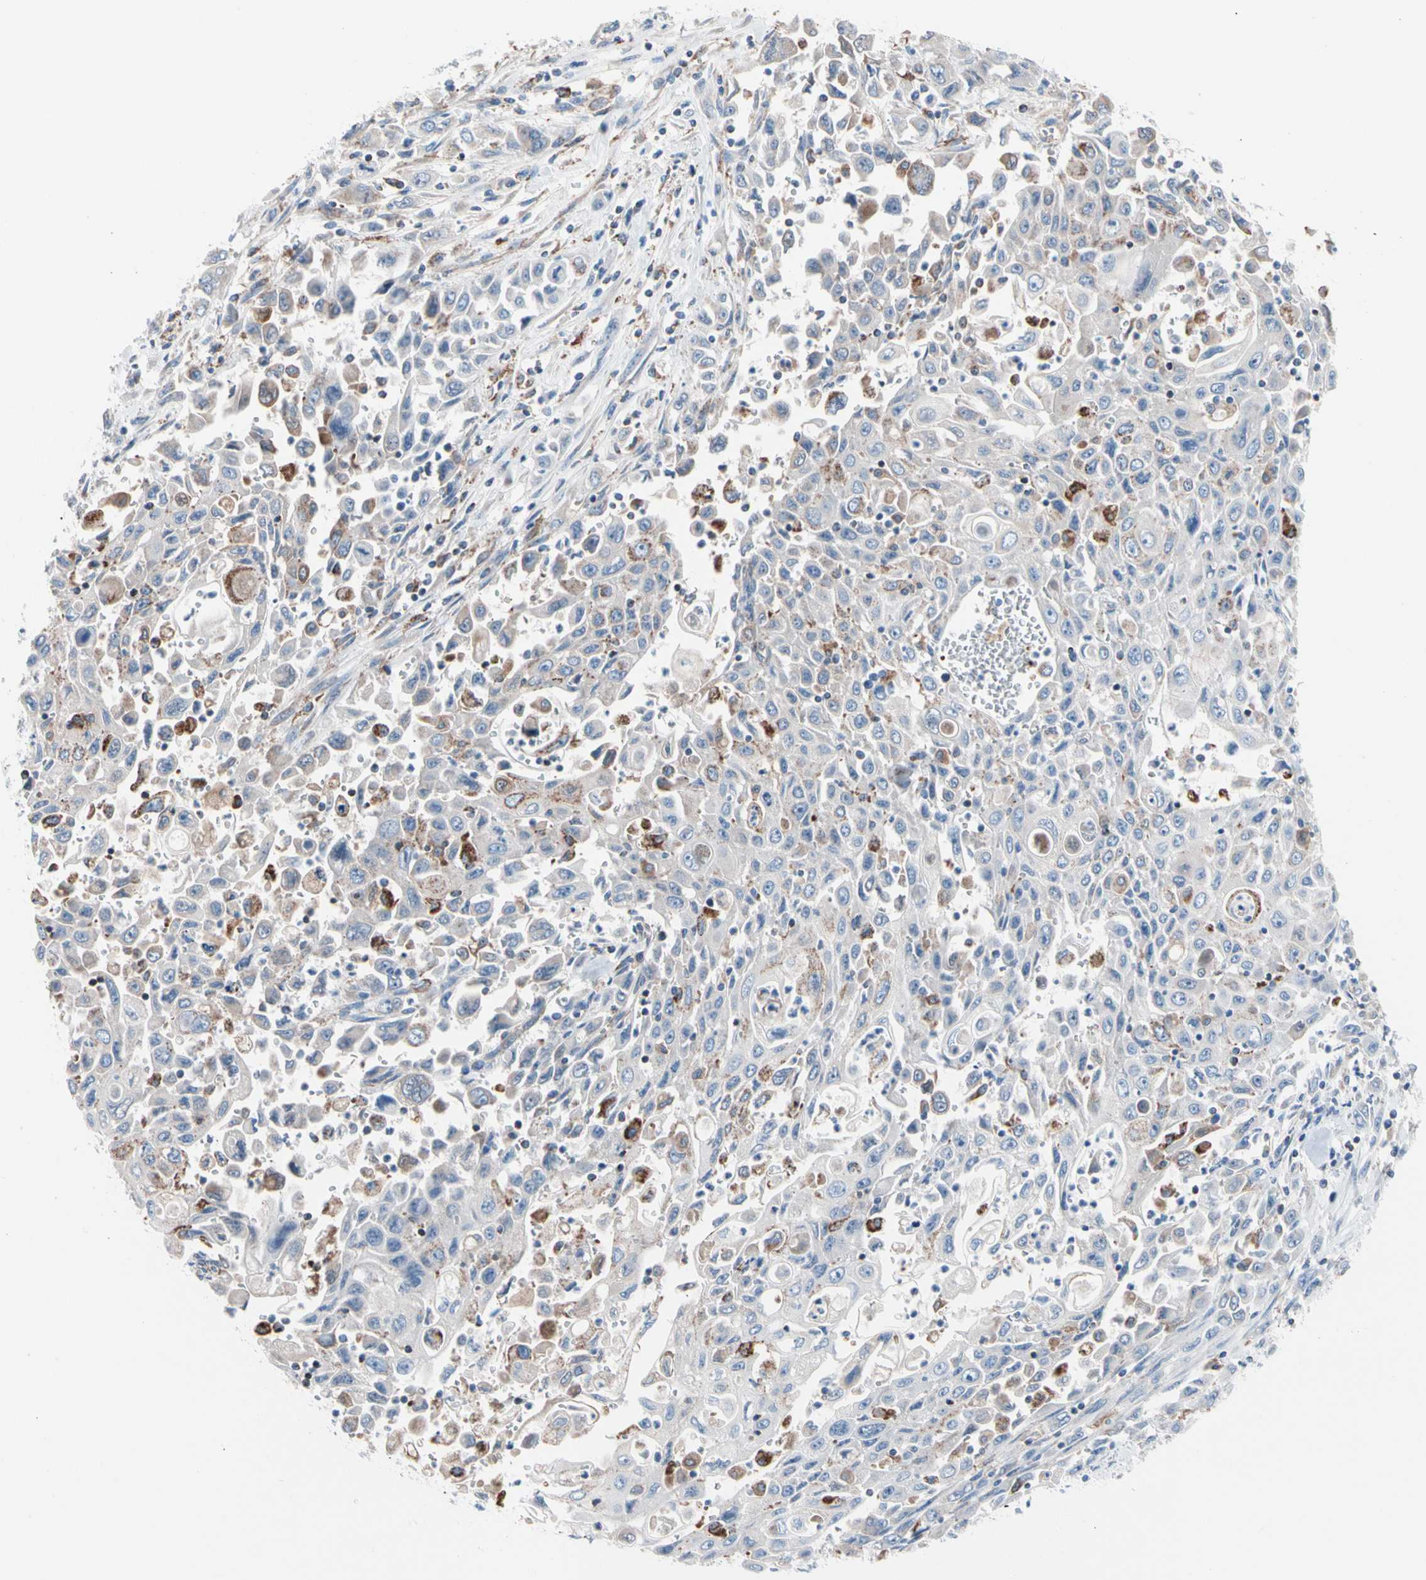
{"staining": {"intensity": "weak", "quantity": "<25%", "location": "cytoplasmic/membranous"}, "tissue": "pancreatic cancer", "cell_type": "Tumor cells", "image_type": "cancer", "snomed": [{"axis": "morphology", "description": "Adenocarcinoma, NOS"}, {"axis": "topography", "description": "Pancreas"}], "caption": "Immunohistochemistry photomicrograph of human adenocarcinoma (pancreatic) stained for a protein (brown), which displays no staining in tumor cells. (Immunohistochemistry, brightfield microscopy, high magnification).", "gene": "HK1", "patient": {"sex": "male", "age": 70}}